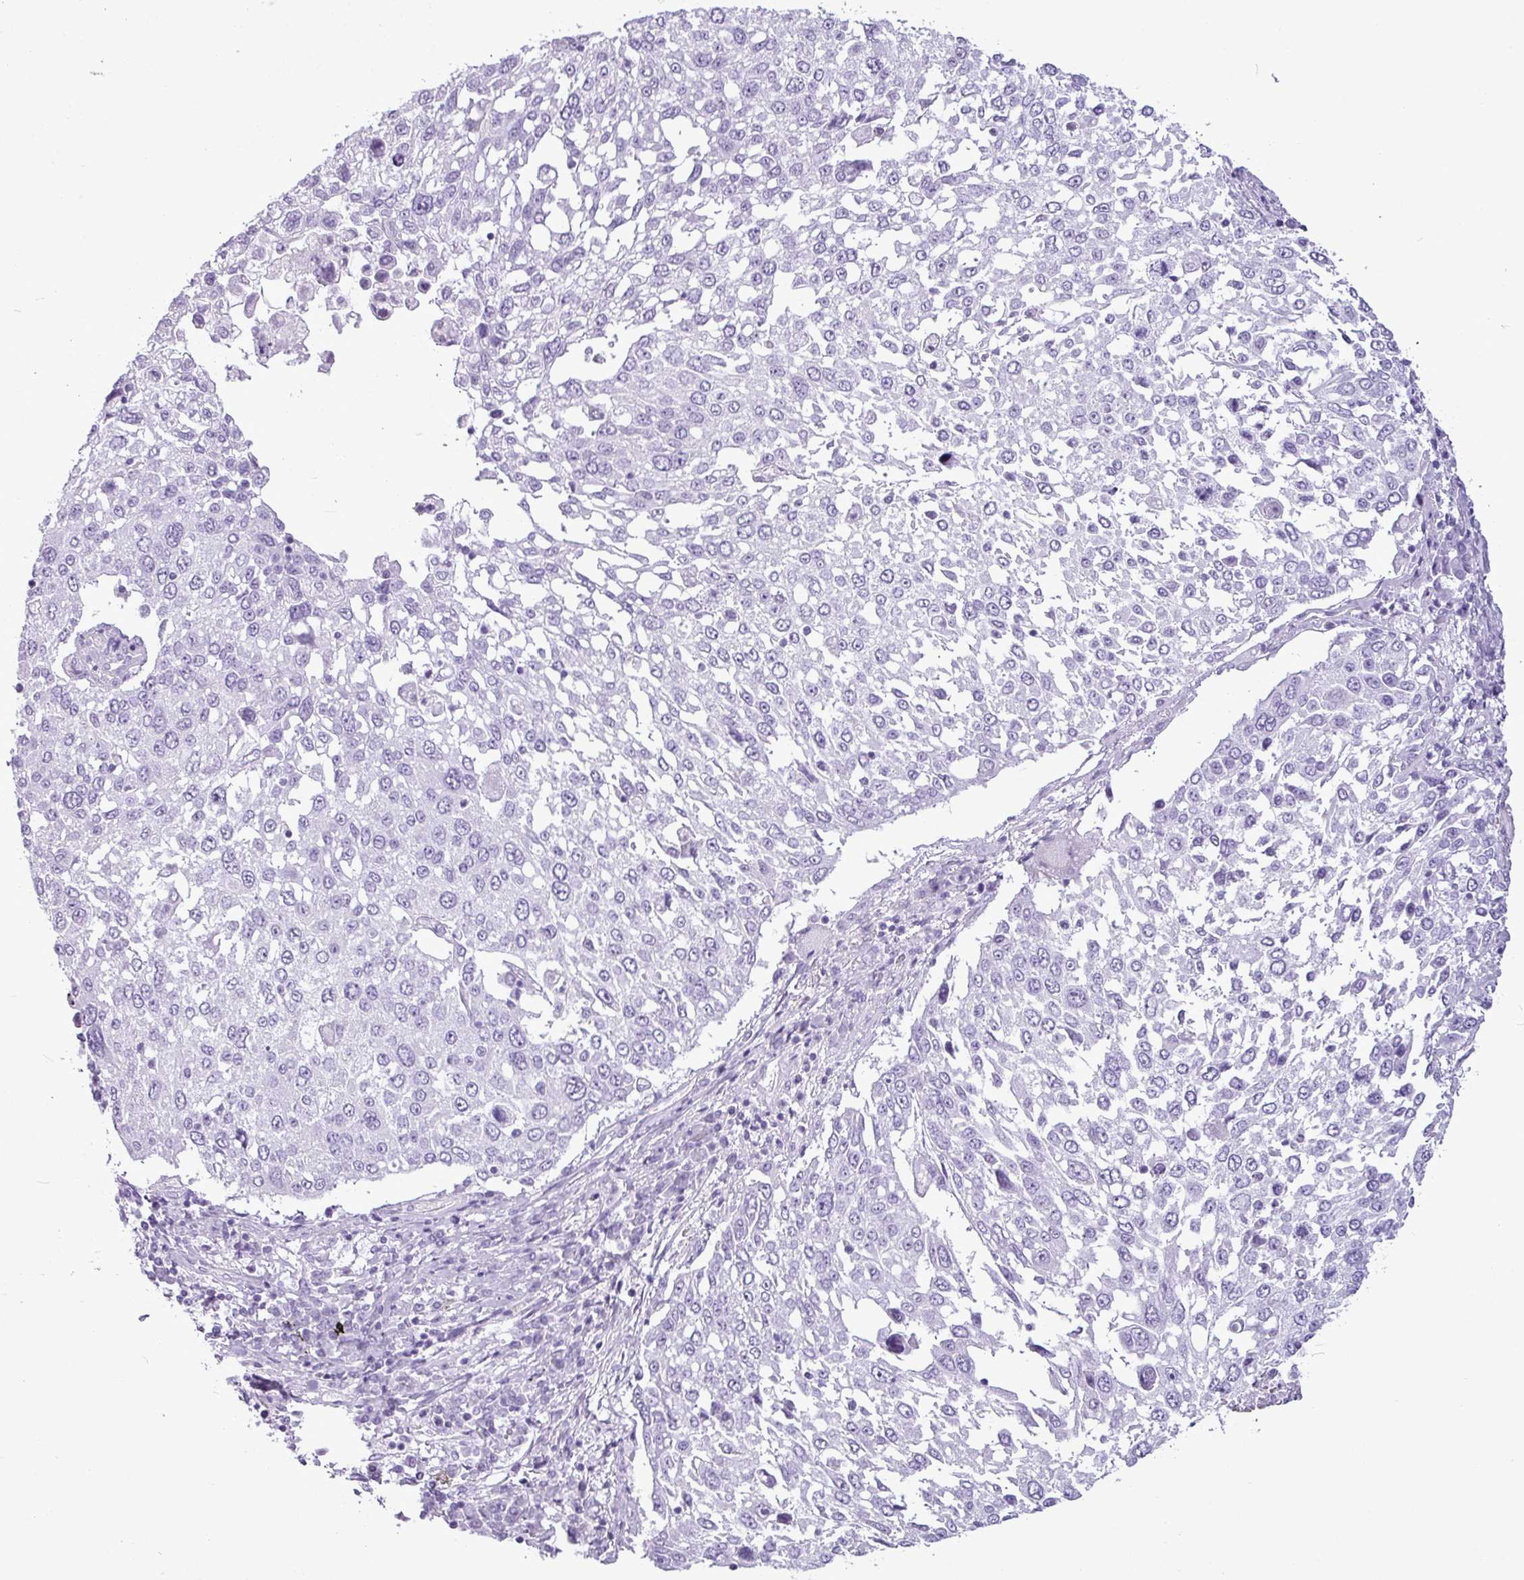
{"staining": {"intensity": "negative", "quantity": "none", "location": "none"}, "tissue": "lung cancer", "cell_type": "Tumor cells", "image_type": "cancer", "snomed": [{"axis": "morphology", "description": "Squamous cell carcinoma, NOS"}, {"axis": "topography", "description": "Lung"}], "caption": "There is no significant staining in tumor cells of lung cancer (squamous cell carcinoma).", "gene": "AMY1B", "patient": {"sex": "male", "age": 65}}